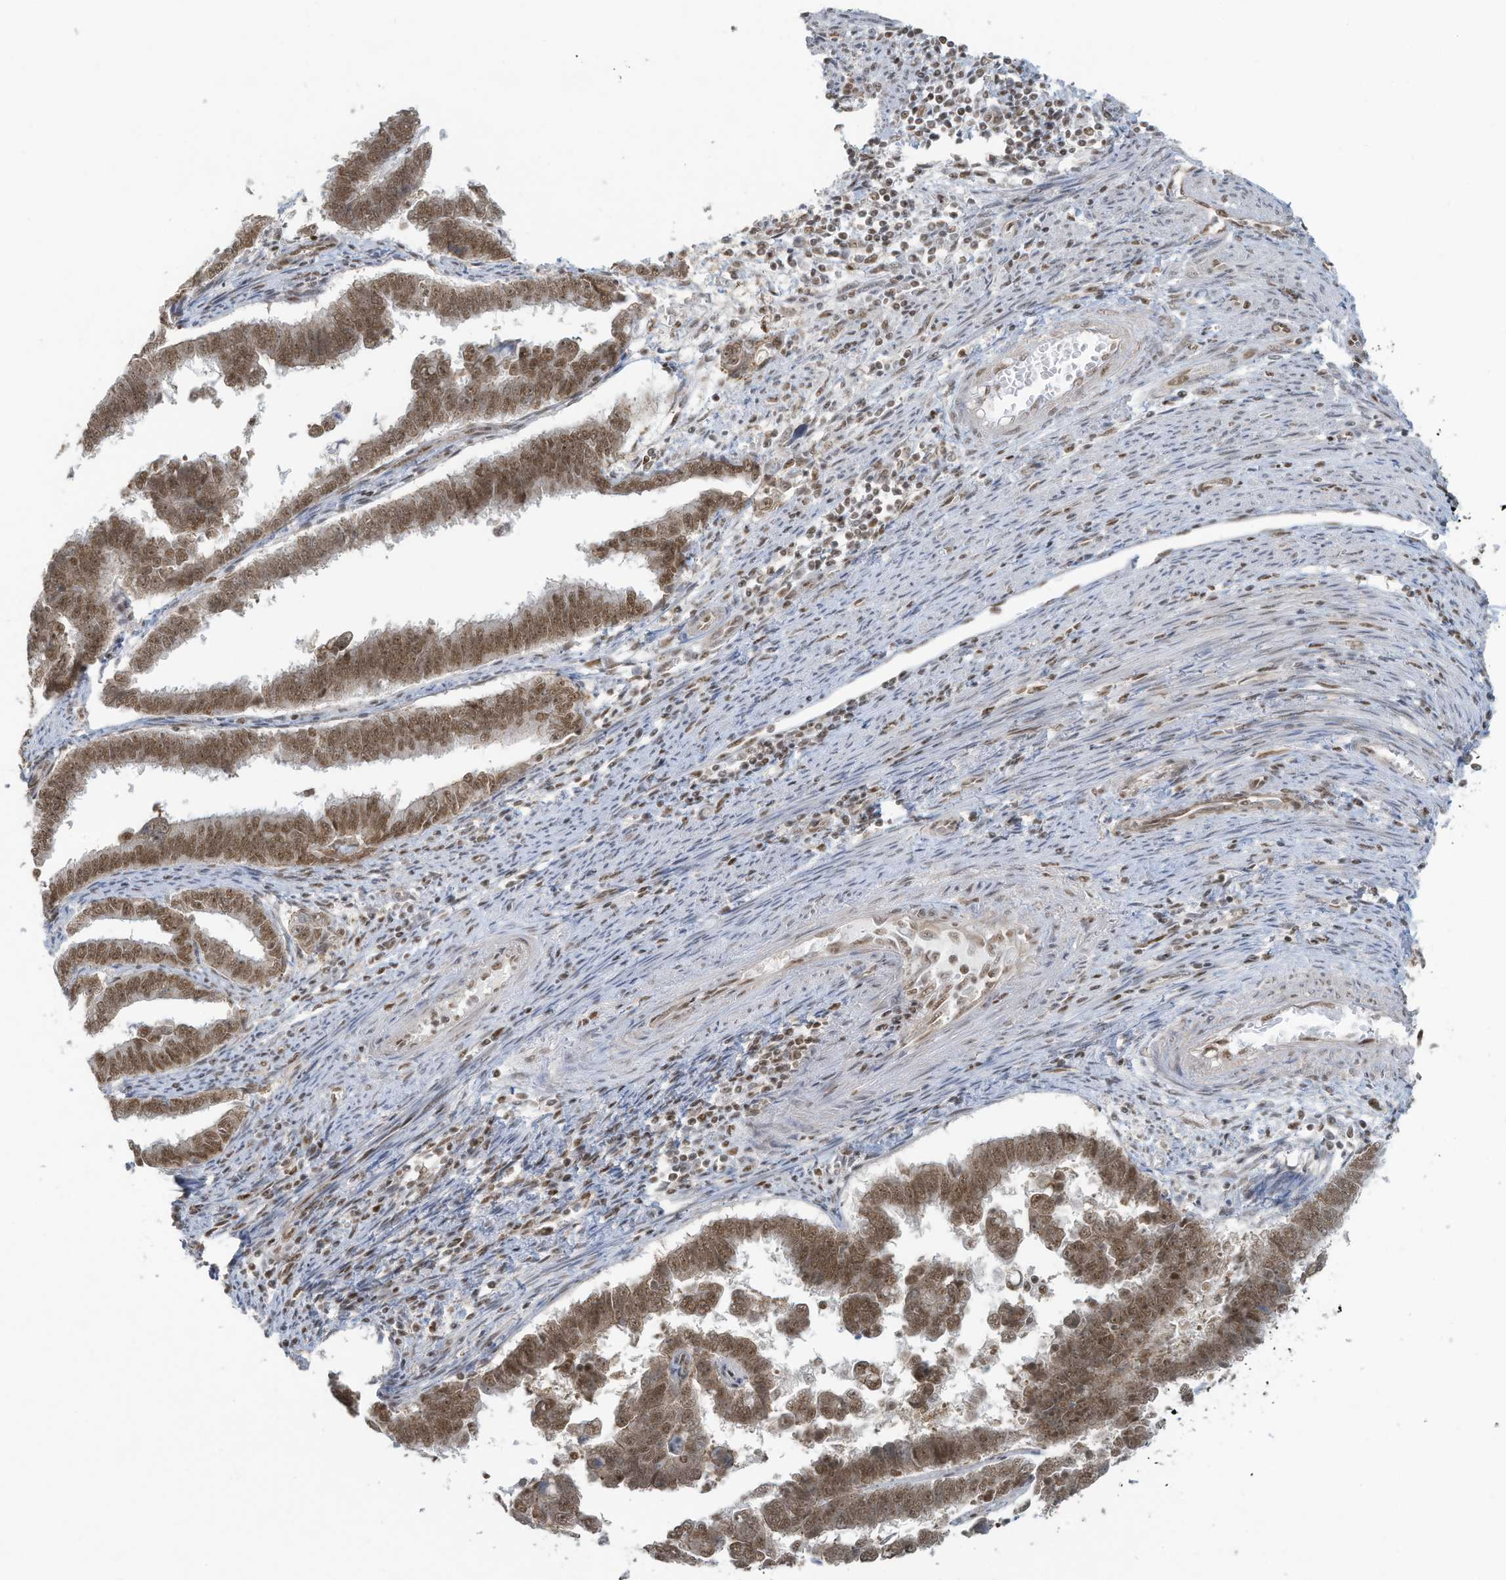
{"staining": {"intensity": "moderate", "quantity": ">75%", "location": "nuclear"}, "tissue": "endometrial cancer", "cell_type": "Tumor cells", "image_type": "cancer", "snomed": [{"axis": "morphology", "description": "Adenocarcinoma, NOS"}, {"axis": "topography", "description": "Endometrium"}], "caption": "Endometrial adenocarcinoma tissue displays moderate nuclear positivity in about >75% of tumor cells", "gene": "DBR1", "patient": {"sex": "female", "age": 75}}